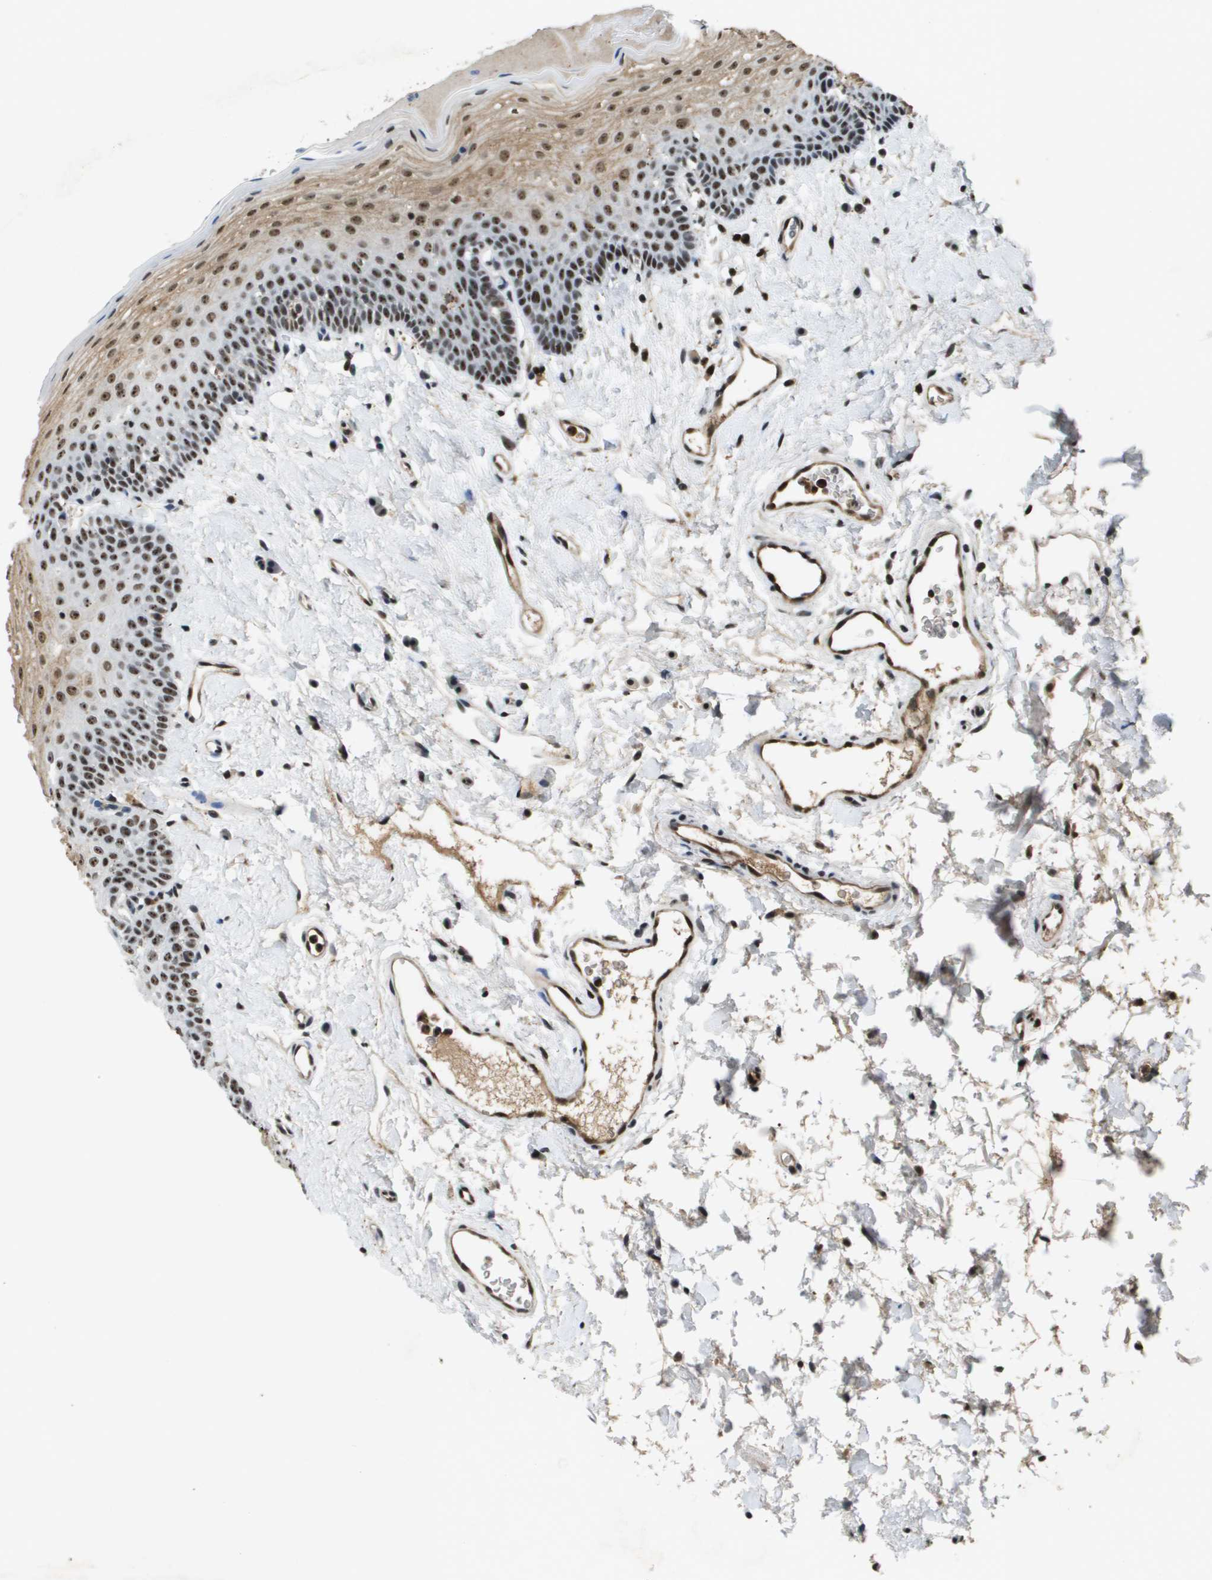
{"staining": {"intensity": "strong", "quantity": "25%-75%", "location": "nuclear"}, "tissue": "oral mucosa", "cell_type": "Squamous epithelial cells", "image_type": "normal", "snomed": [{"axis": "morphology", "description": "Normal tissue, NOS"}, {"axis": "topography", "description": "Oral tissue"}], "caption": "Immunohistochemistry (IHC) of unremarkable human oral mucosa shows high levels of strong nuclear staining in about 25%-75% of squamous epithelial cells. Nuclei are stained in blue.", "gene": "EP400", "patient": {"sex": "male", "age": 66}}